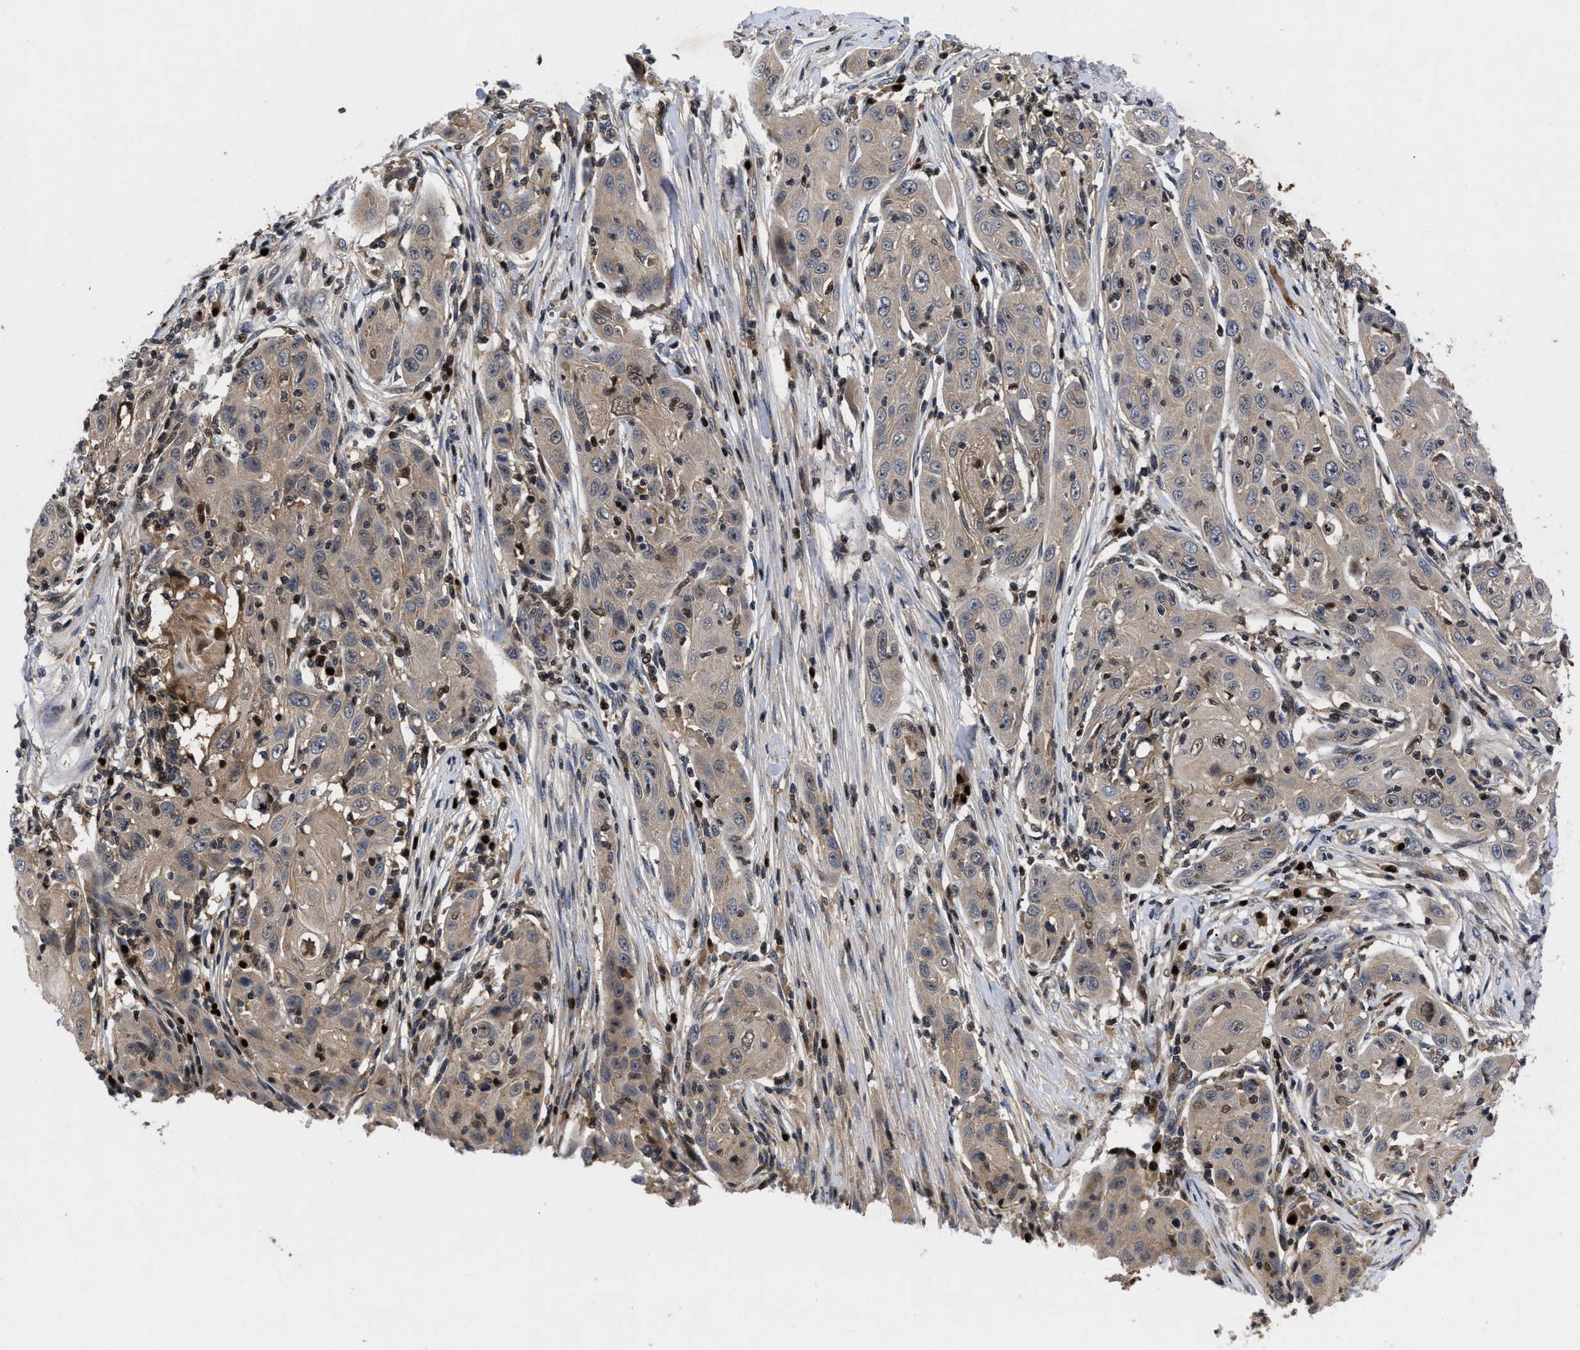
{"staining": {"intensity": "weak", "quantity": ">75%", "location": "cytoplasmic/membranous"}, "tissue": "skin cancer", "cell_type": "Tumor cells", "image_type": "cancer", "snomed": [{"axis": "morphology", "description": "Squamous cell carcinoma, NOS"}, {"axis": "topography", "description": "Skin"}], "caption": "Brown immunohistochemical staining in skin cancer (squamous cell carcinoma) displays weak cytoplasmic/membranous staining in approximately >75% of tumor cells. (IHC, brightfield microscopy, high magnification).", "gene": "FAM200A", "patient": {"sex": "female", "age": 88}}